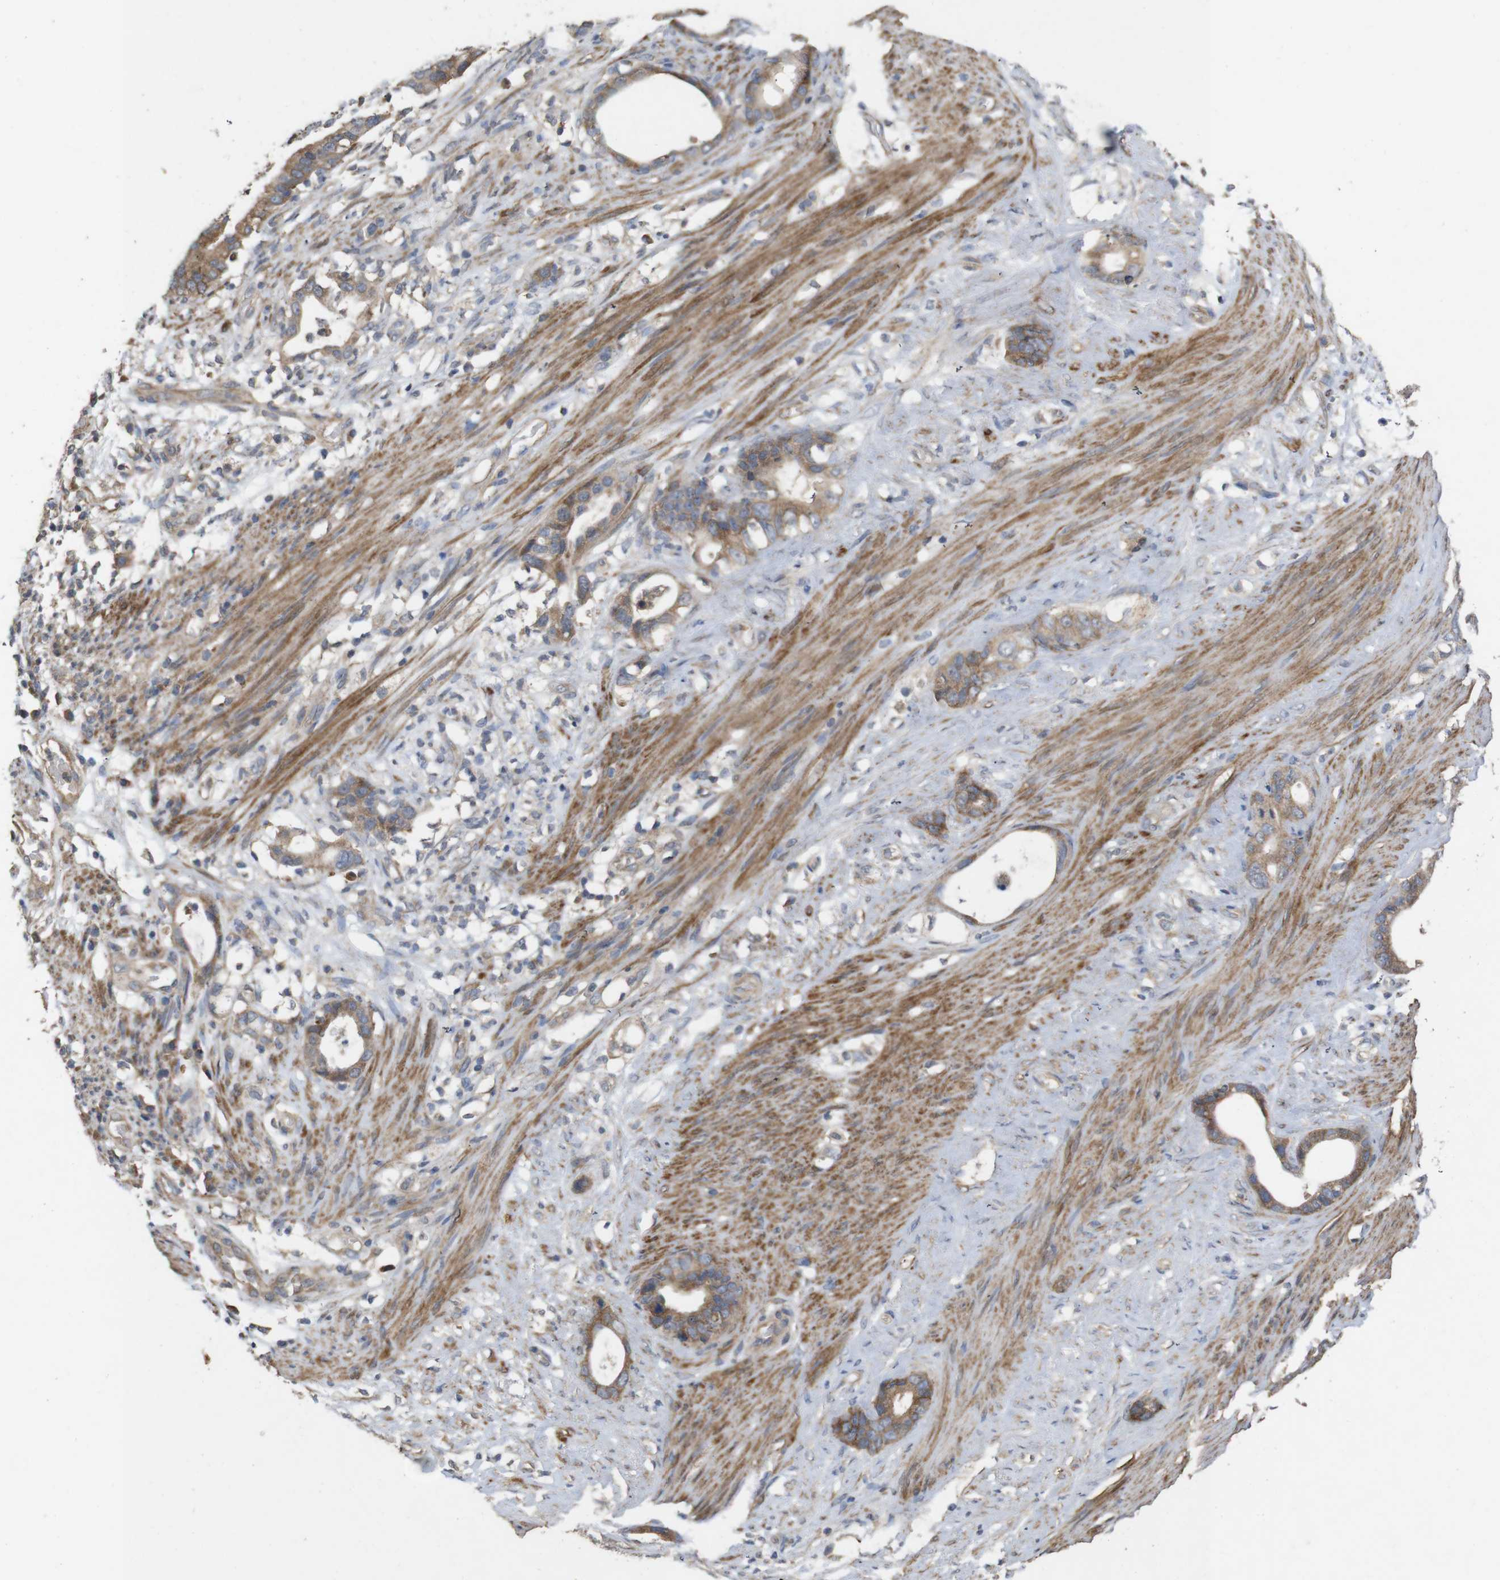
{"staining": {"intensity": "moderate", "quantity": "25%-75%", "location": "cytoplasmic/membranous"}, "tissue": "stomach cancer", "cell_type": "Tumor cells", "image_type": "cancer", "snomed": [{"axis": "morphology", "description": "Adenocarcinoma, NOS"}, {"axis": "topography", "description": "Stomach"}], "caption": "DAB (3,3'-diaminobenzidine) immunohistochemical staining of human stomach cancer shows moderate cytoplasmic/membranous protein staining in approximately 25%-75% of tumor cells.", "gene": "KCNS3", "patient": {"sex": "female", "age": 75}}